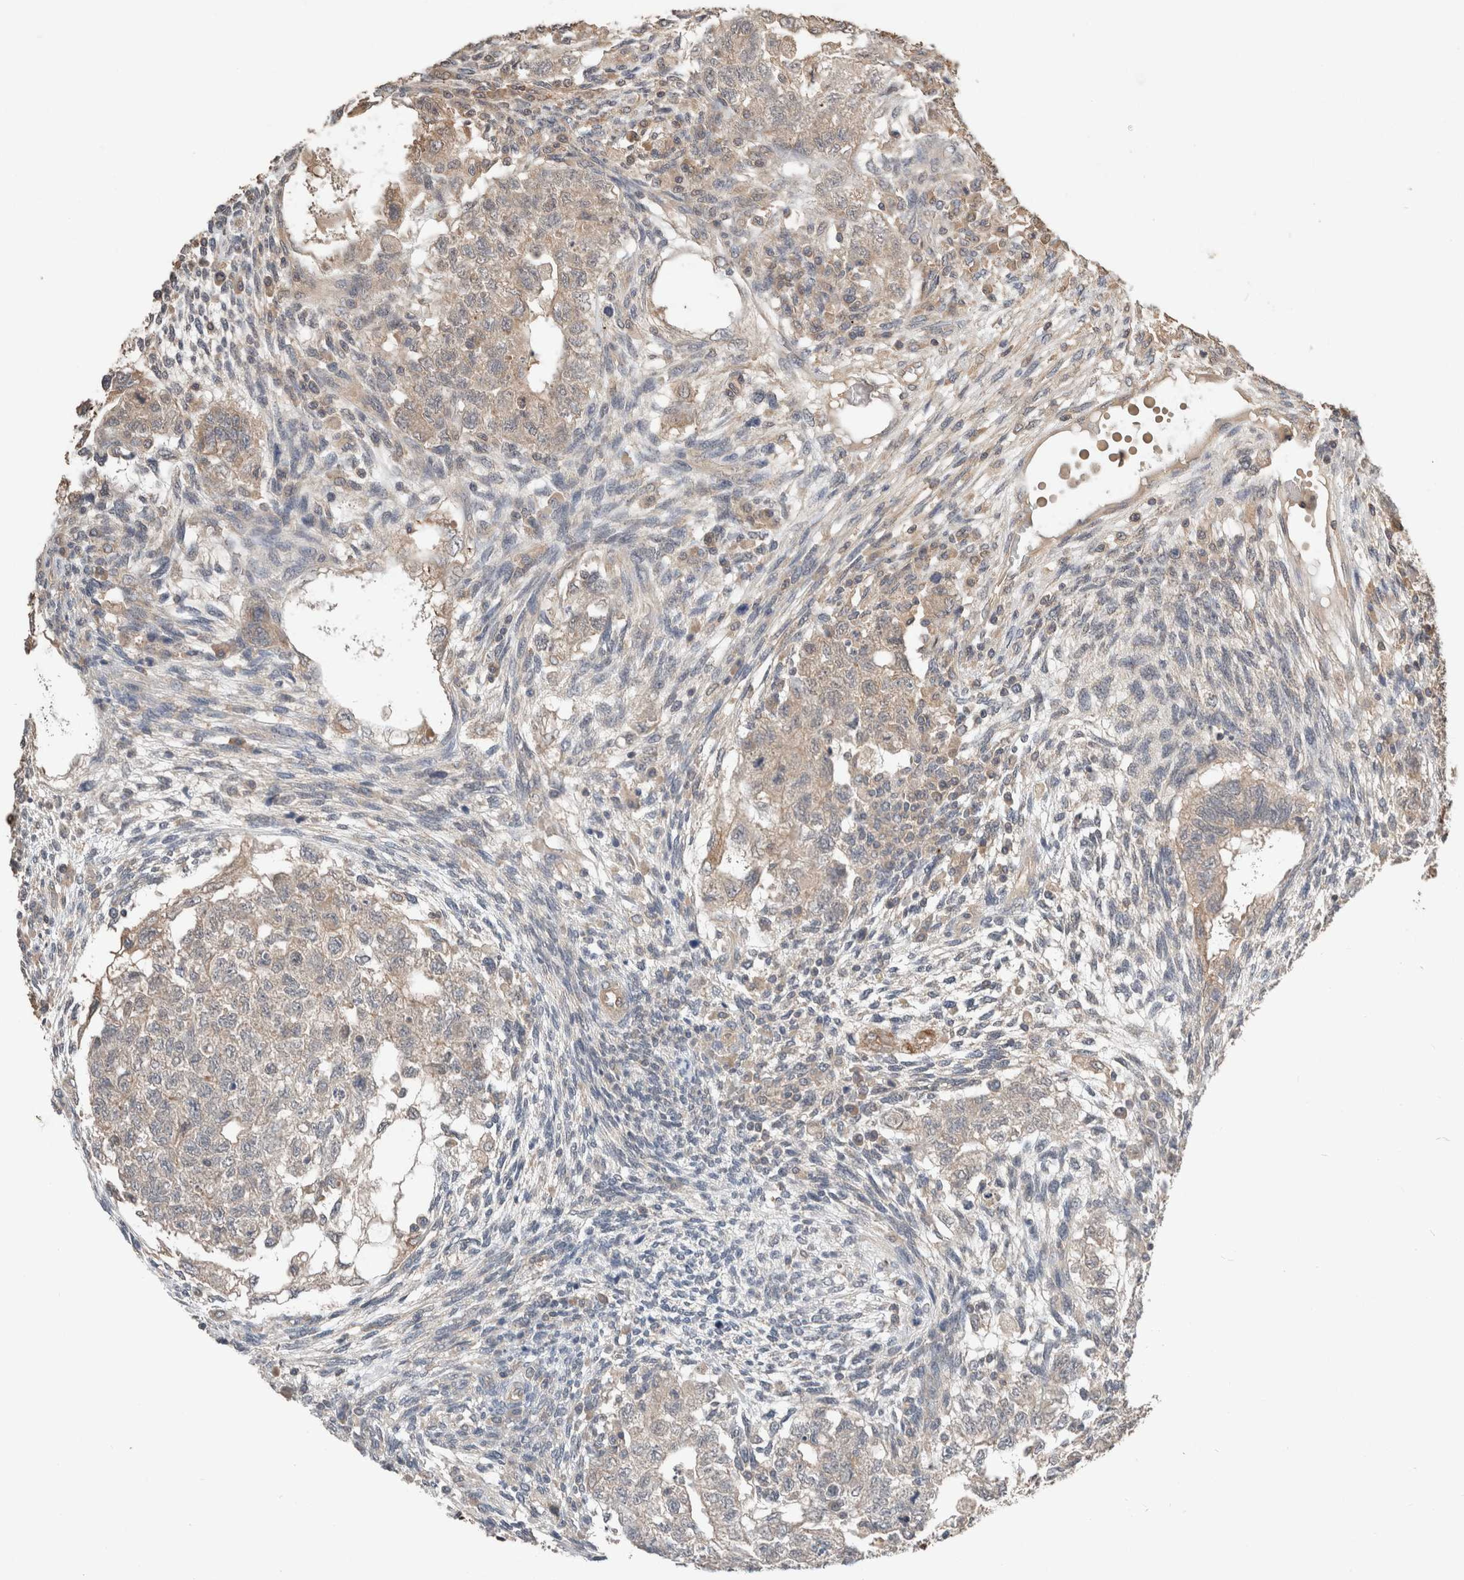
{"staining": {"intensity": "weak", "quantity": "<25%", "location": "cytoplasmic/membranous"}, "tissue": "testis cancer", "cell_type": "Tumor cells", "image_type": "cancer", "snomed": [{"axis": "morphology", "description": "Normal tissue, NOS"}, {"axis": "morphology", "description": "Carcinoma, Embryonal, NOS"}, {"axis": "topography", "description": "Testis"}], "caption": "Tumor cells are negative for protein expression in human testis cancer (embryonal carcinoma).", "gene": "ERAP2", "patient": {"sex": "male", "age": 36}}